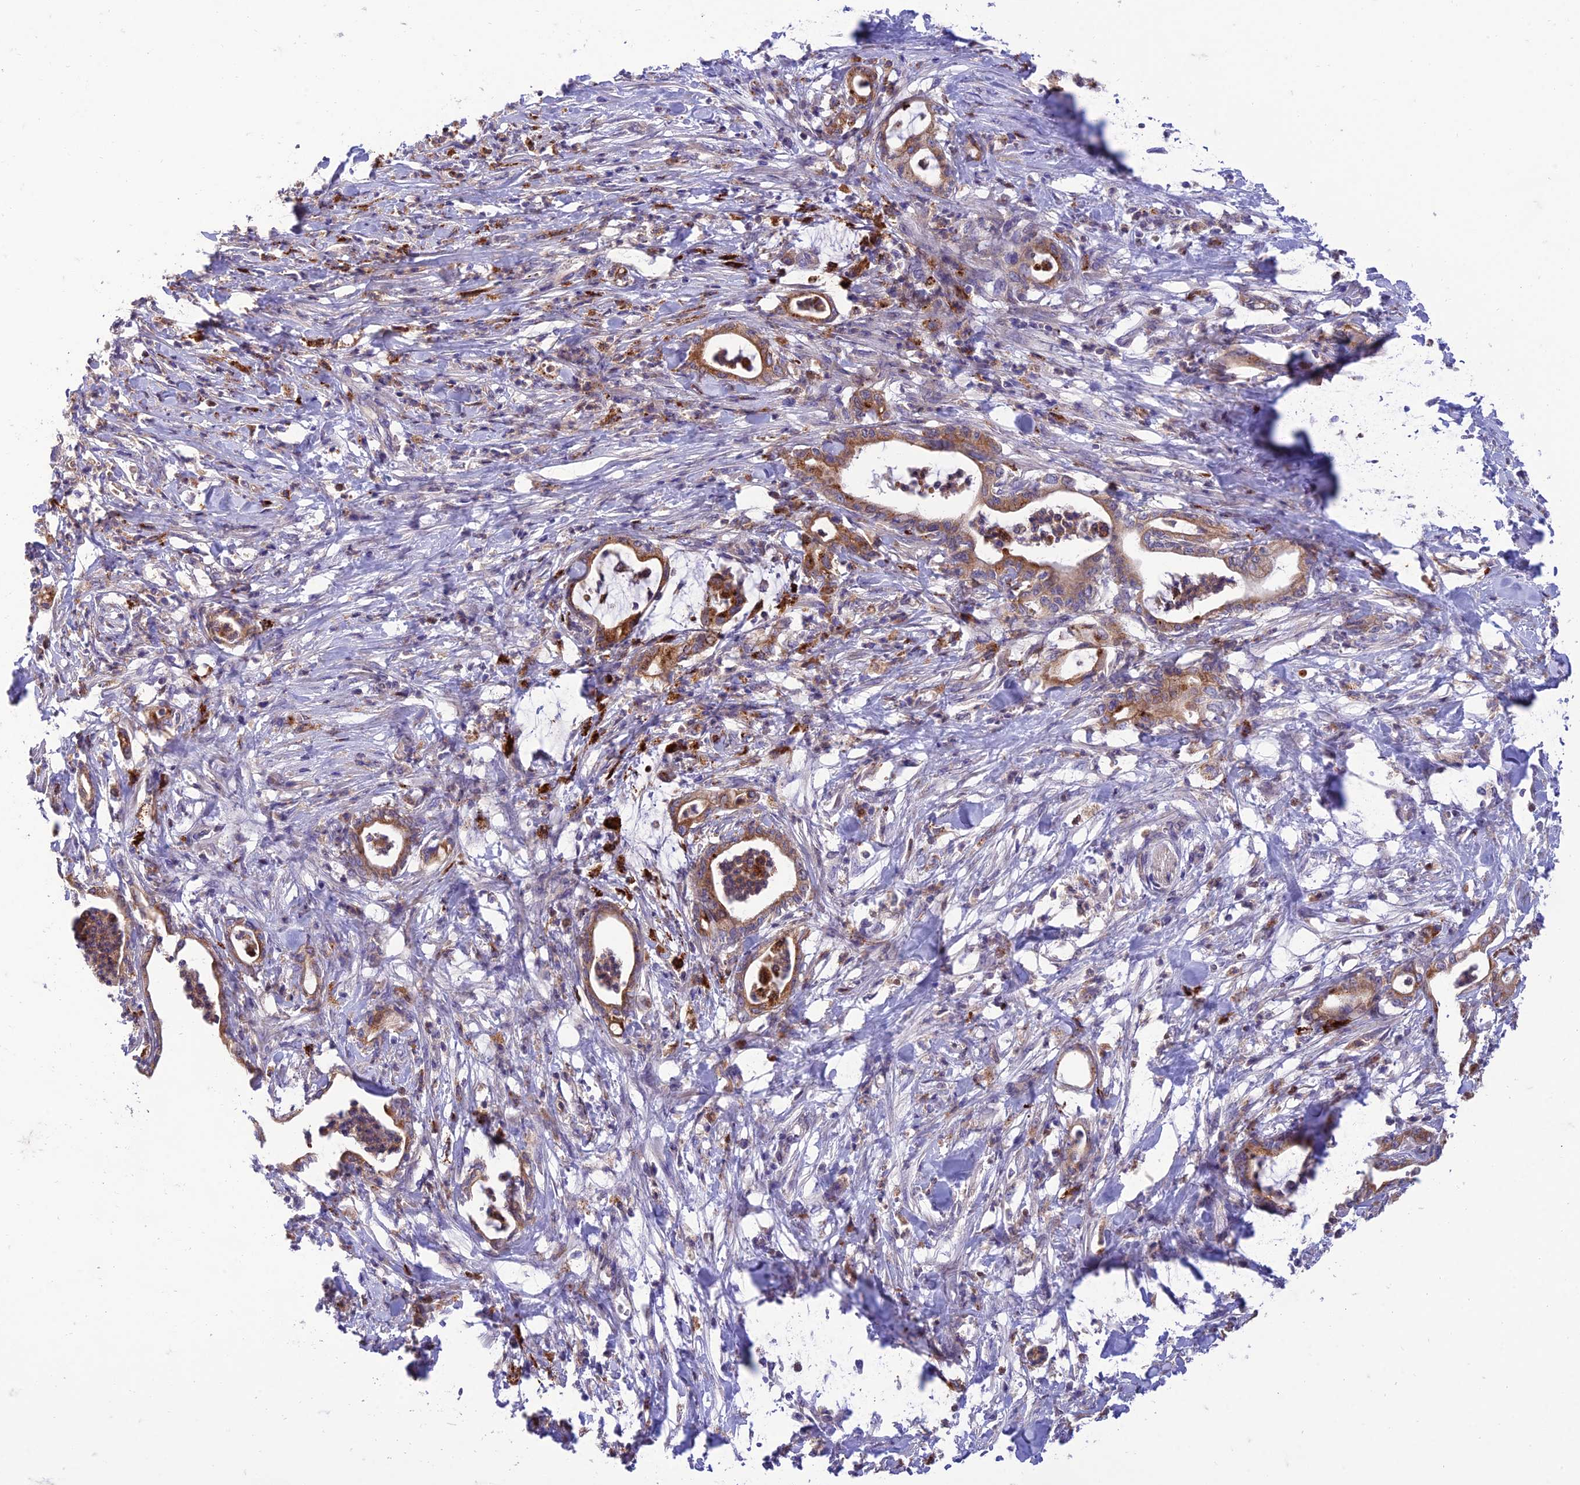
{"staining": {"intensity": "moderate", "quantity": ">75%", "location": "cytoplasmic/membranous"}, "tissue": "pancreatic cancer", "cell_type": "Tumor cells", "image_type": "cancer", "snomed": [{"axis": "morphology", "description": "Adenocarcinoma, NOS"}, {"axis": "topography", "description": "Pancreas"}], "caption": "Adenocarcinoma (pancreatic) was stained to show a protein in brown. There is medium levels of moderate cytoplasmic/membranous positivity in about >75% of tumor cells.", "gene": "IRAK3", "patient": {"sex": "female", "age": 55}}